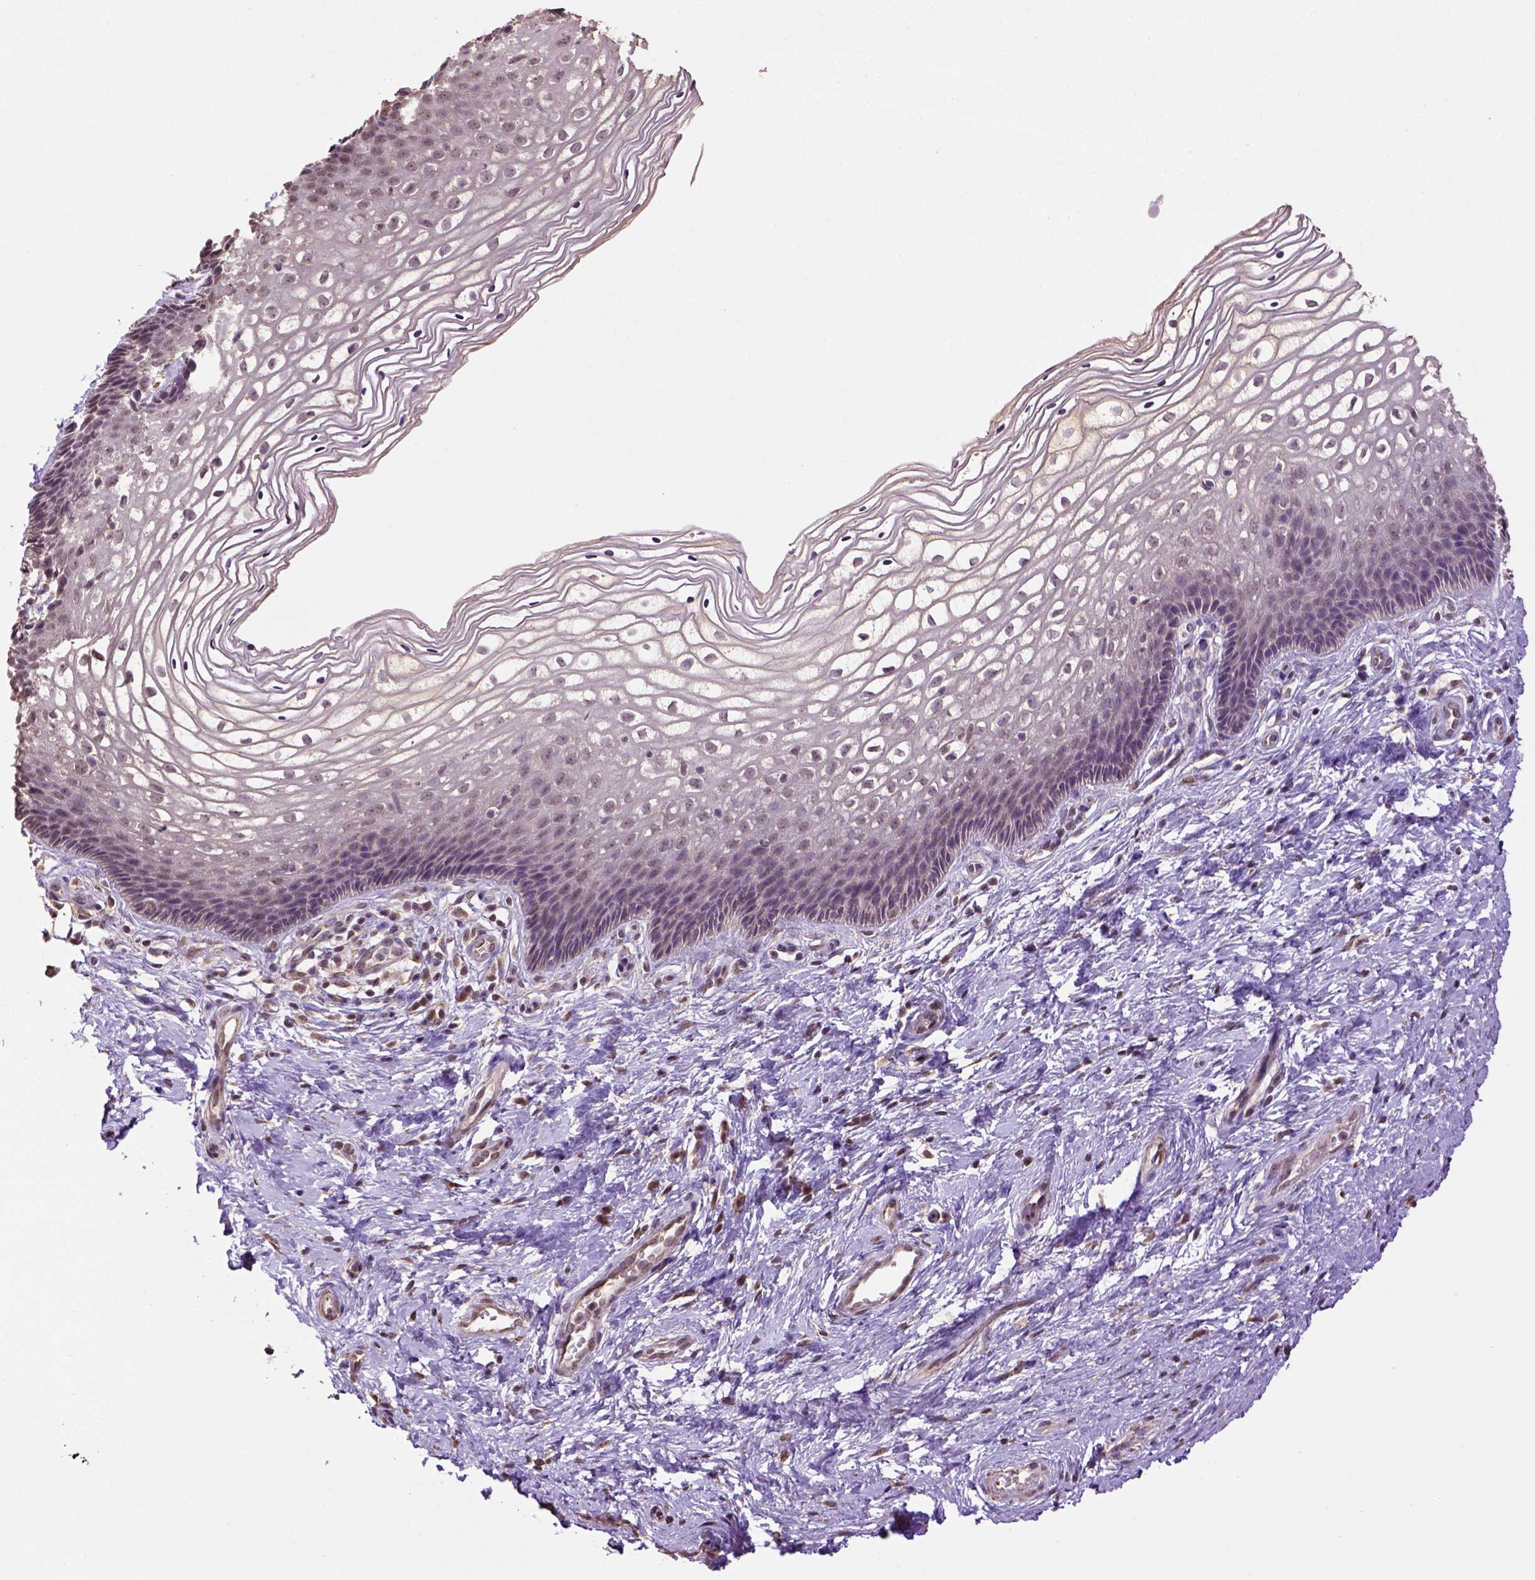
{"staining": {"intensity": "weak", "quantity": "25%-75%", "location": "cytoplasmic/membranous"}, "tissue": "cervix", "cell_type": "Glandular cells", "image_type": "normal", "snomed": [{"axis": "morphology", "description": "Normal tissue, NOS"}, {"axis": "topography", "description": "Cervix"}], "caption": "Immunohistochemical staining of unremarkable cervix displays low levels of weak cytoplasmic/membranous positivity in approximately 25%-75% of glandular cells.", "gene": "WDR17", "patient": {"sex": "female", "age": 34}}